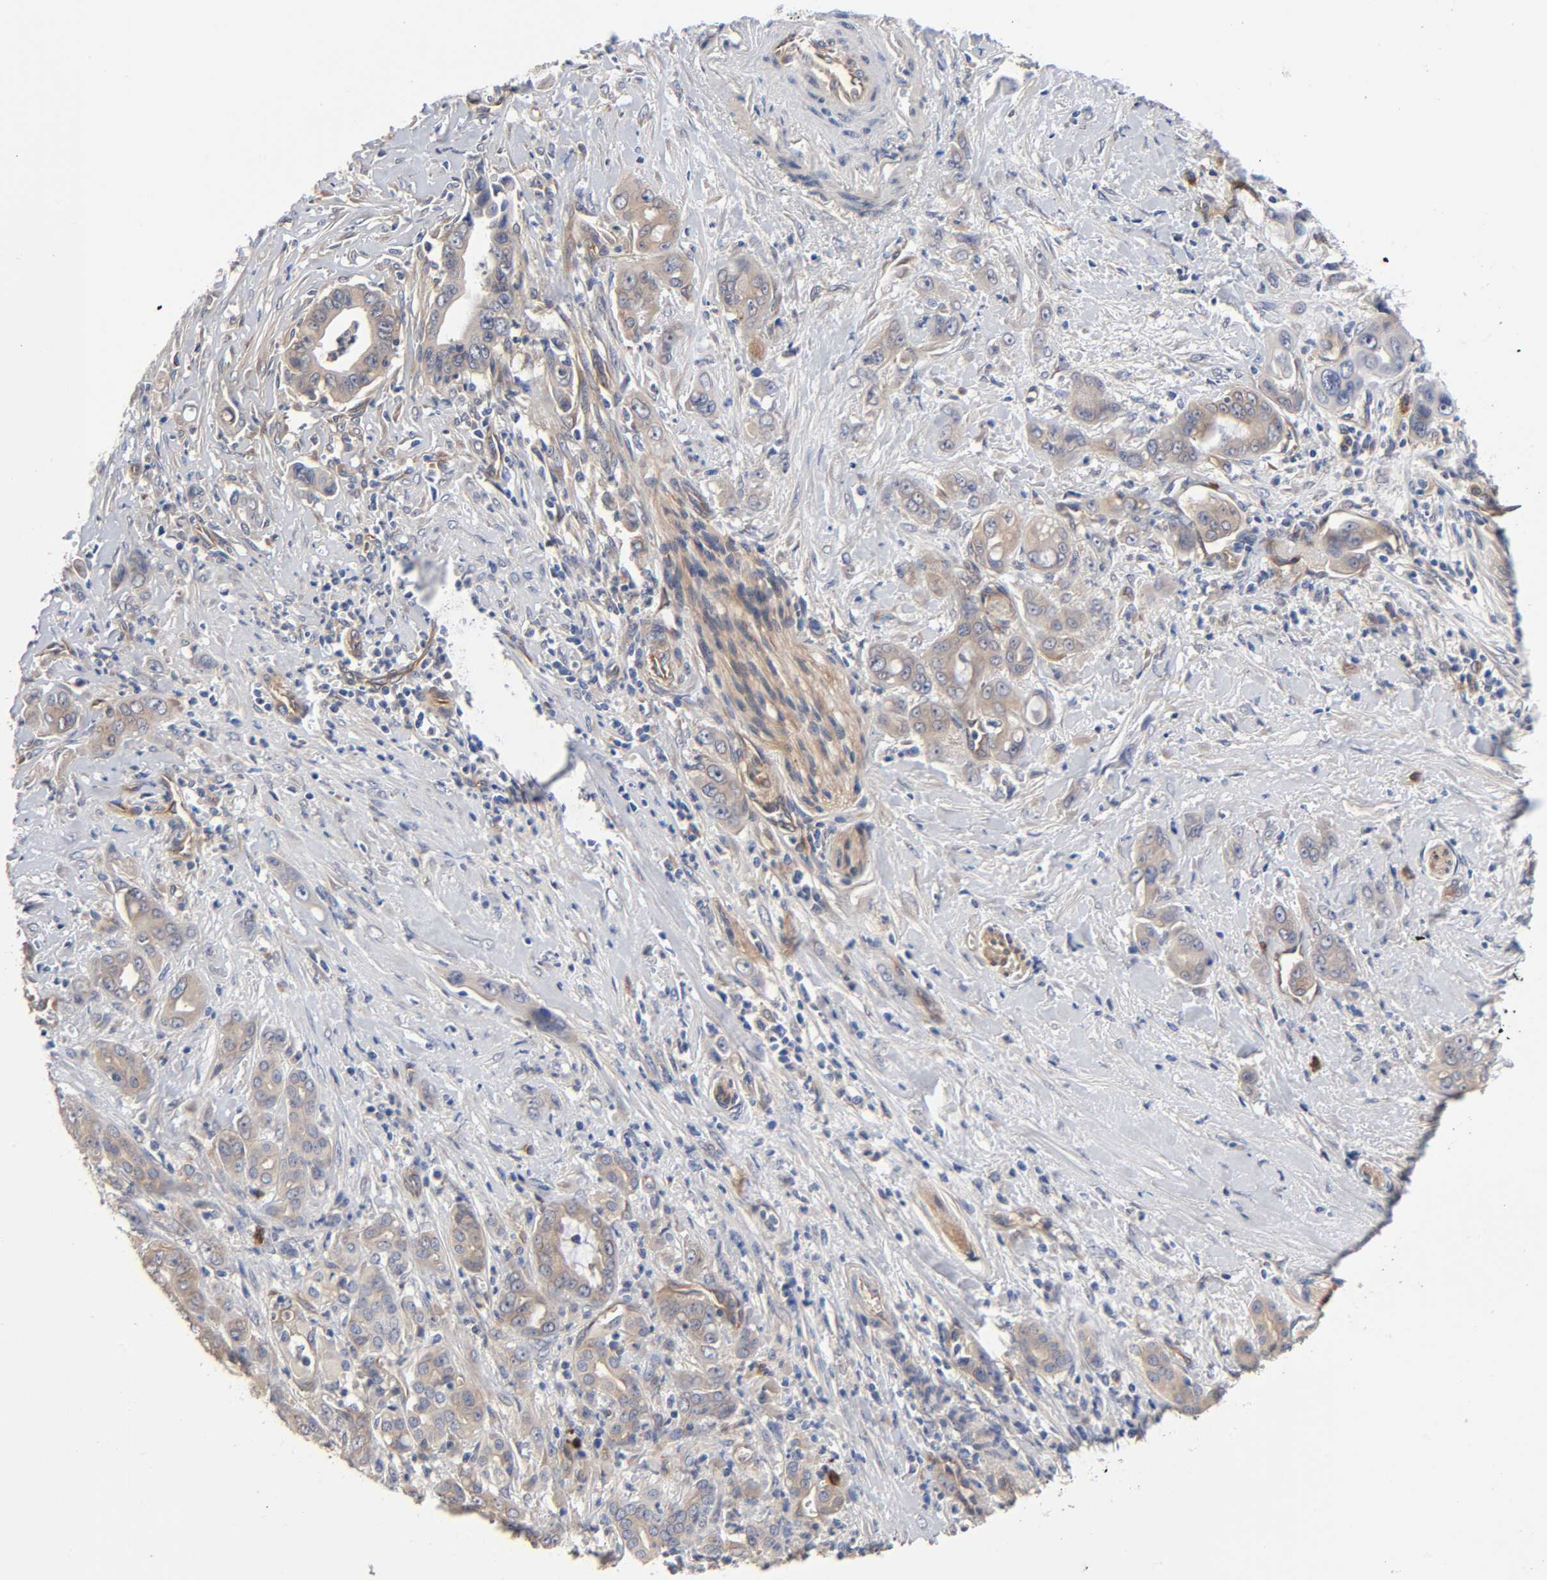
{"staining": {"intensity": "weak", "quantity": "25%-75%", "location": "cytoplasmic/membranous"}, "tissue": "pancreatic cancer", "cell_type": "Tumor cells", "image_type": "cancer", "snomed": [{"axis": "morphology", "description": "Adenocarcinoma, NOS"}, {"axis": "topography", "description": "Pancreas"}], "caption": "This is an image of IHC staining of pancreatic cancer, which shows weak staining in the cytoplasmic/membranous of tumor cells.", "gene": "RAB13", "patient": {"sex": "male", "age": 59}}